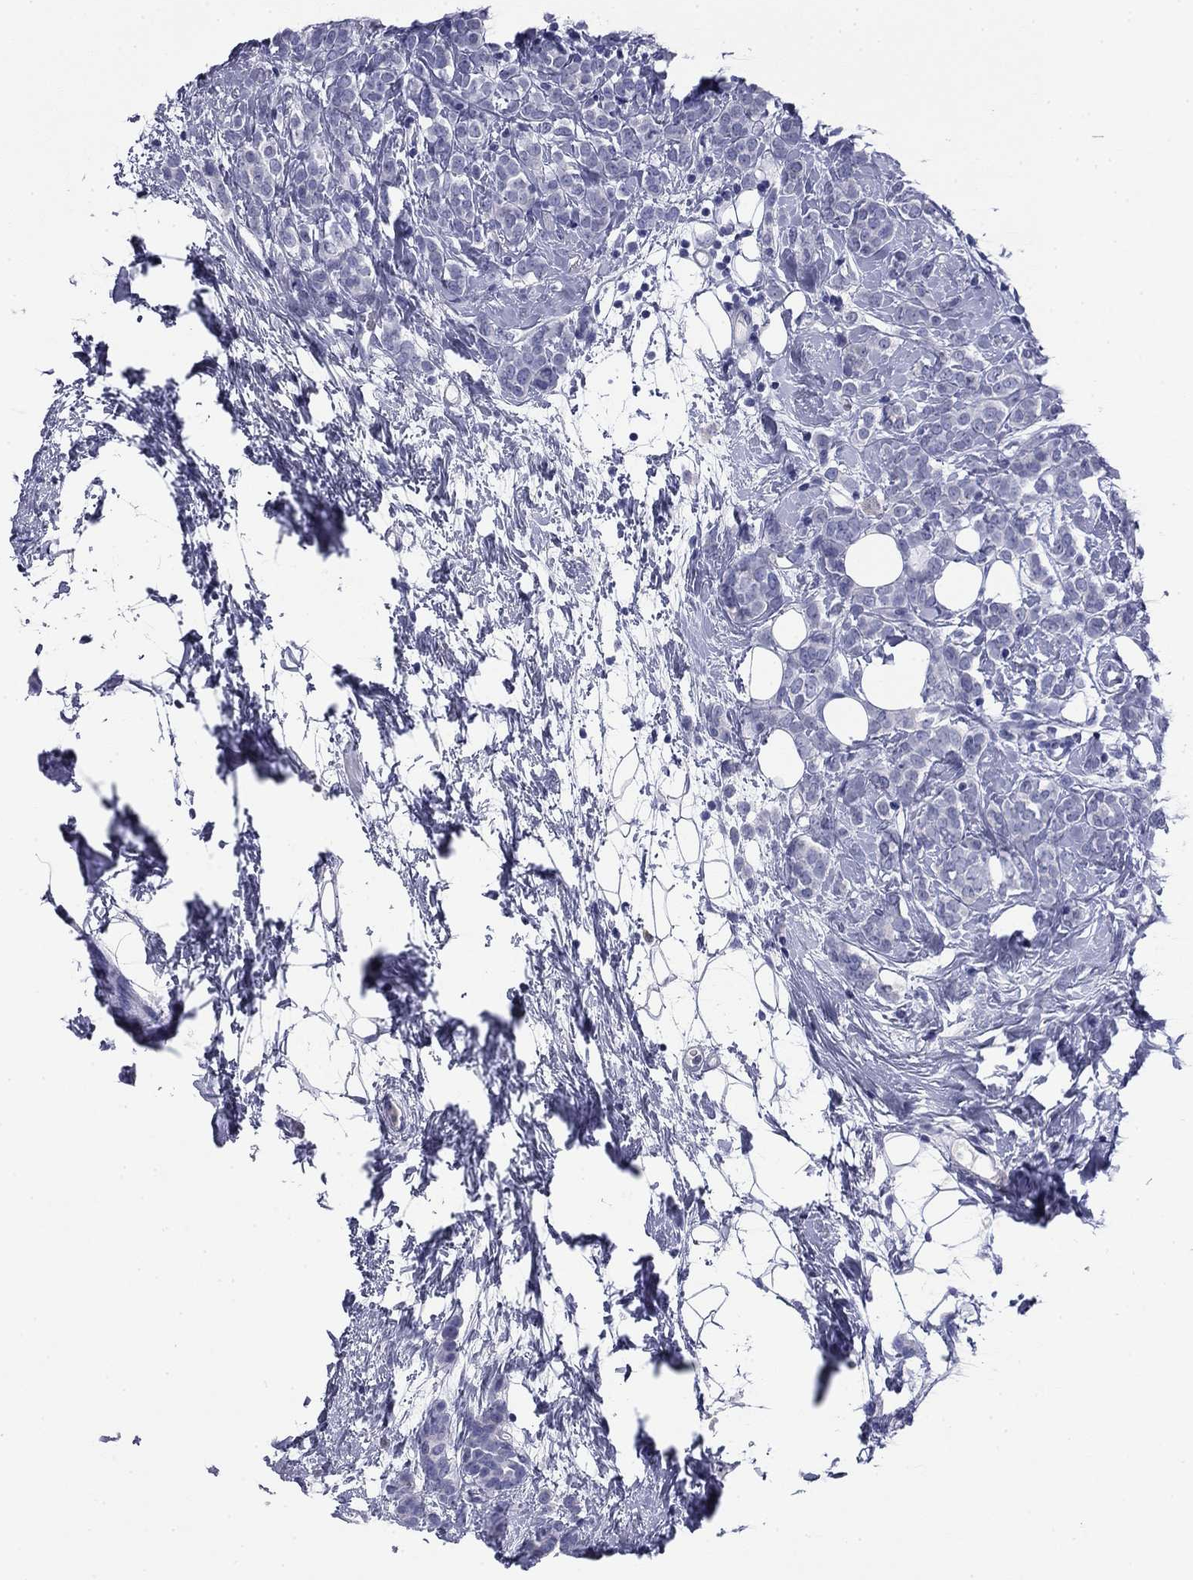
{"staining": {"intensity": "negative", "quantity": "none", "location": "none"}, "tissue": "breast cancer", "cell_type": "Tumor cells", "image_type": "cancer", "snomed": [{"axis": "morphology", "description": "Lobular carcinoma"}, {"axis": "topography", "description": "Breast"}], "caption": "An image of human breast lobular carcinoma is negative for staining in tumor cells.", "gene": "ABCC2", "patient": {"sex": "female", "age": 49}}